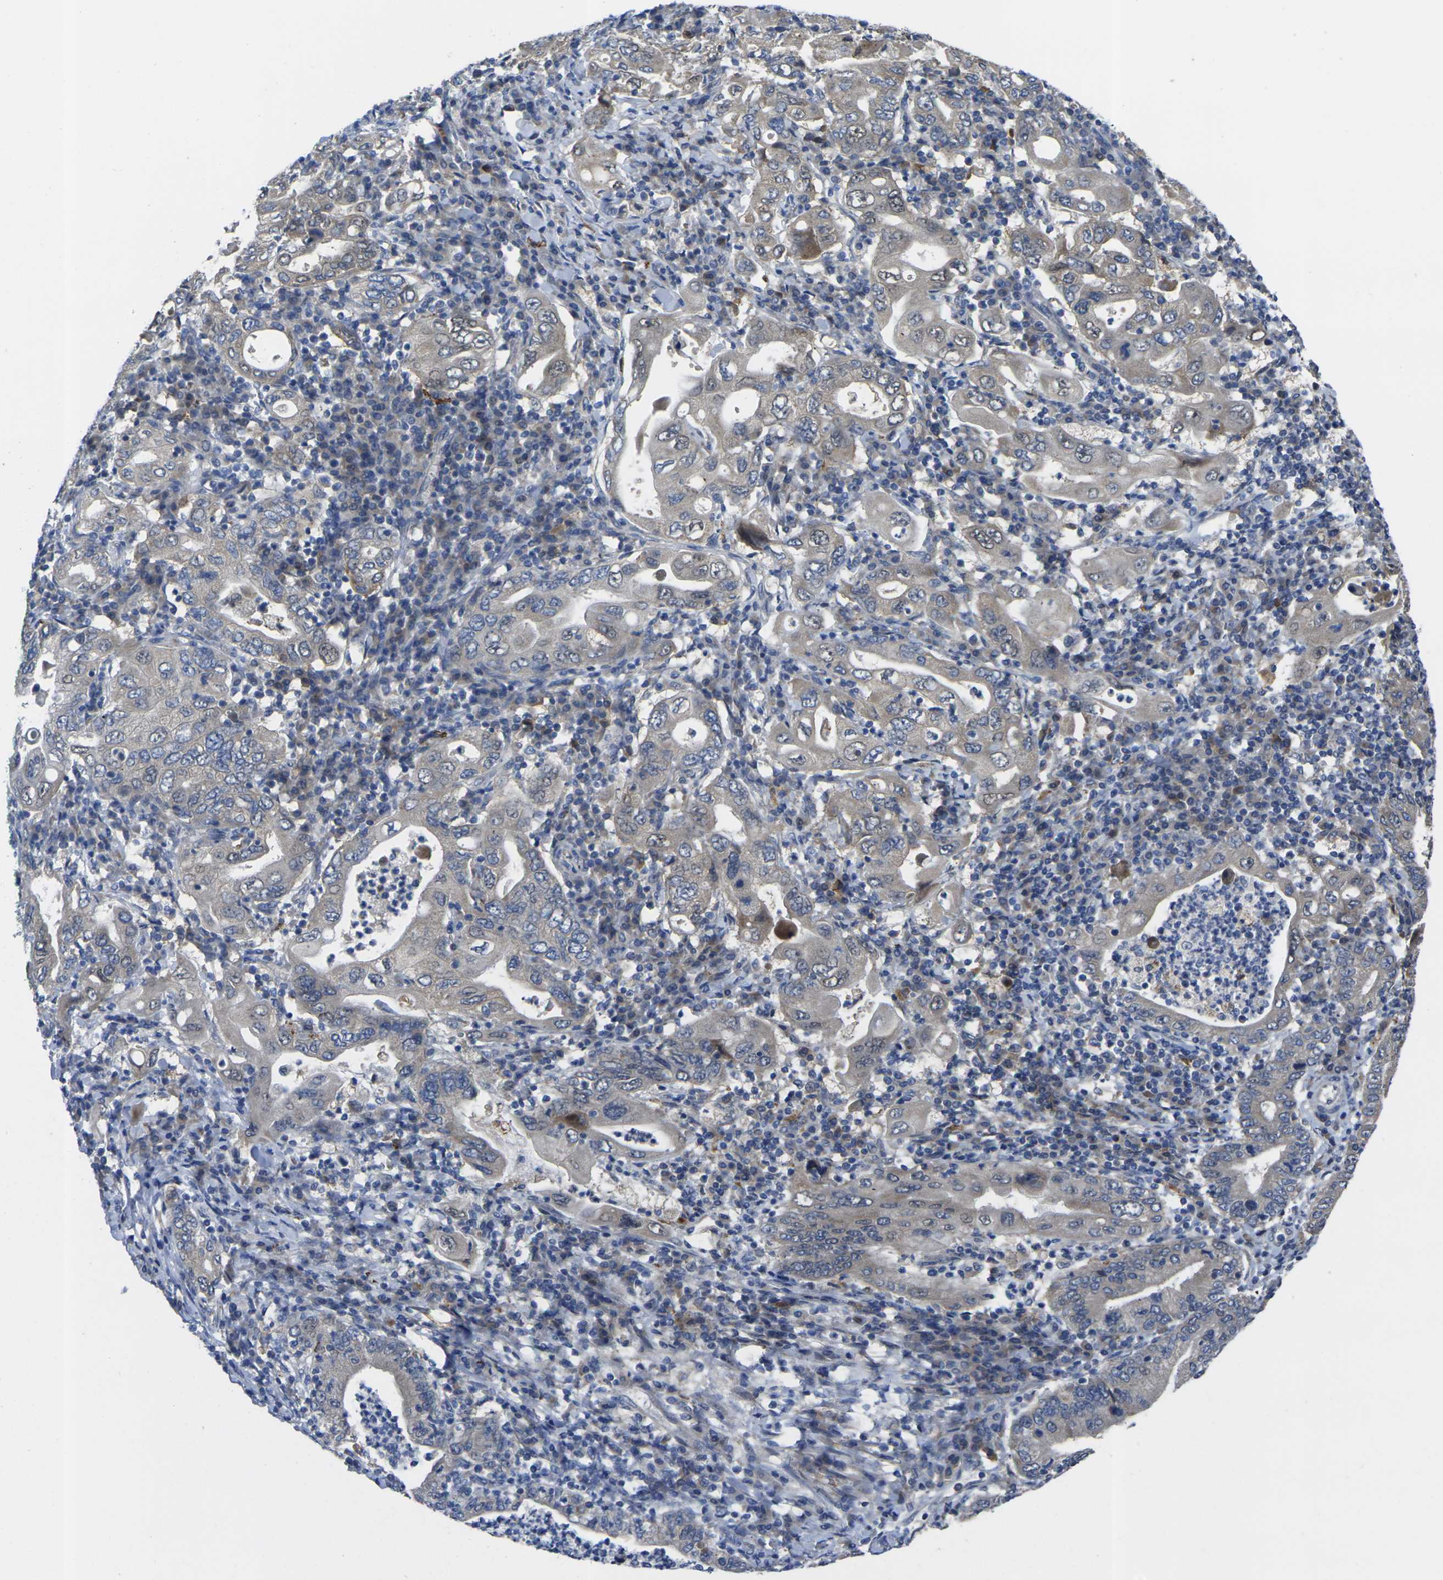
{"staining": {"intensity": "weak", "quantity": "25%-75%", "location": "cytoplasmic/membranous"}, "tissue": "stomach cancer", "cell_type": "Tumor cells", "image_type": "cancer", "snomed": [{"axis": "morphology", "description": "Normal tissue, NOS"}, {"axis": "morphology", "description": "Adenocarcinoma, NOS"}, {"axis": "topography", "description": "Esophagus"}, {"axis": "topography", "description": "Stomach, upper"}, {"axis": "topography", "description": "Peripheral nerve tissue"}], "caption": "Immunohistochemistry (IHC) (DAB) staining of adenocarcinoma (stomach) demonstrates weak cytoplasmic/membranous protein positivity in about 25%-75% of tumor cells.", "gene": "GNA12", "patient": {"sex": "male", "age": 62}}